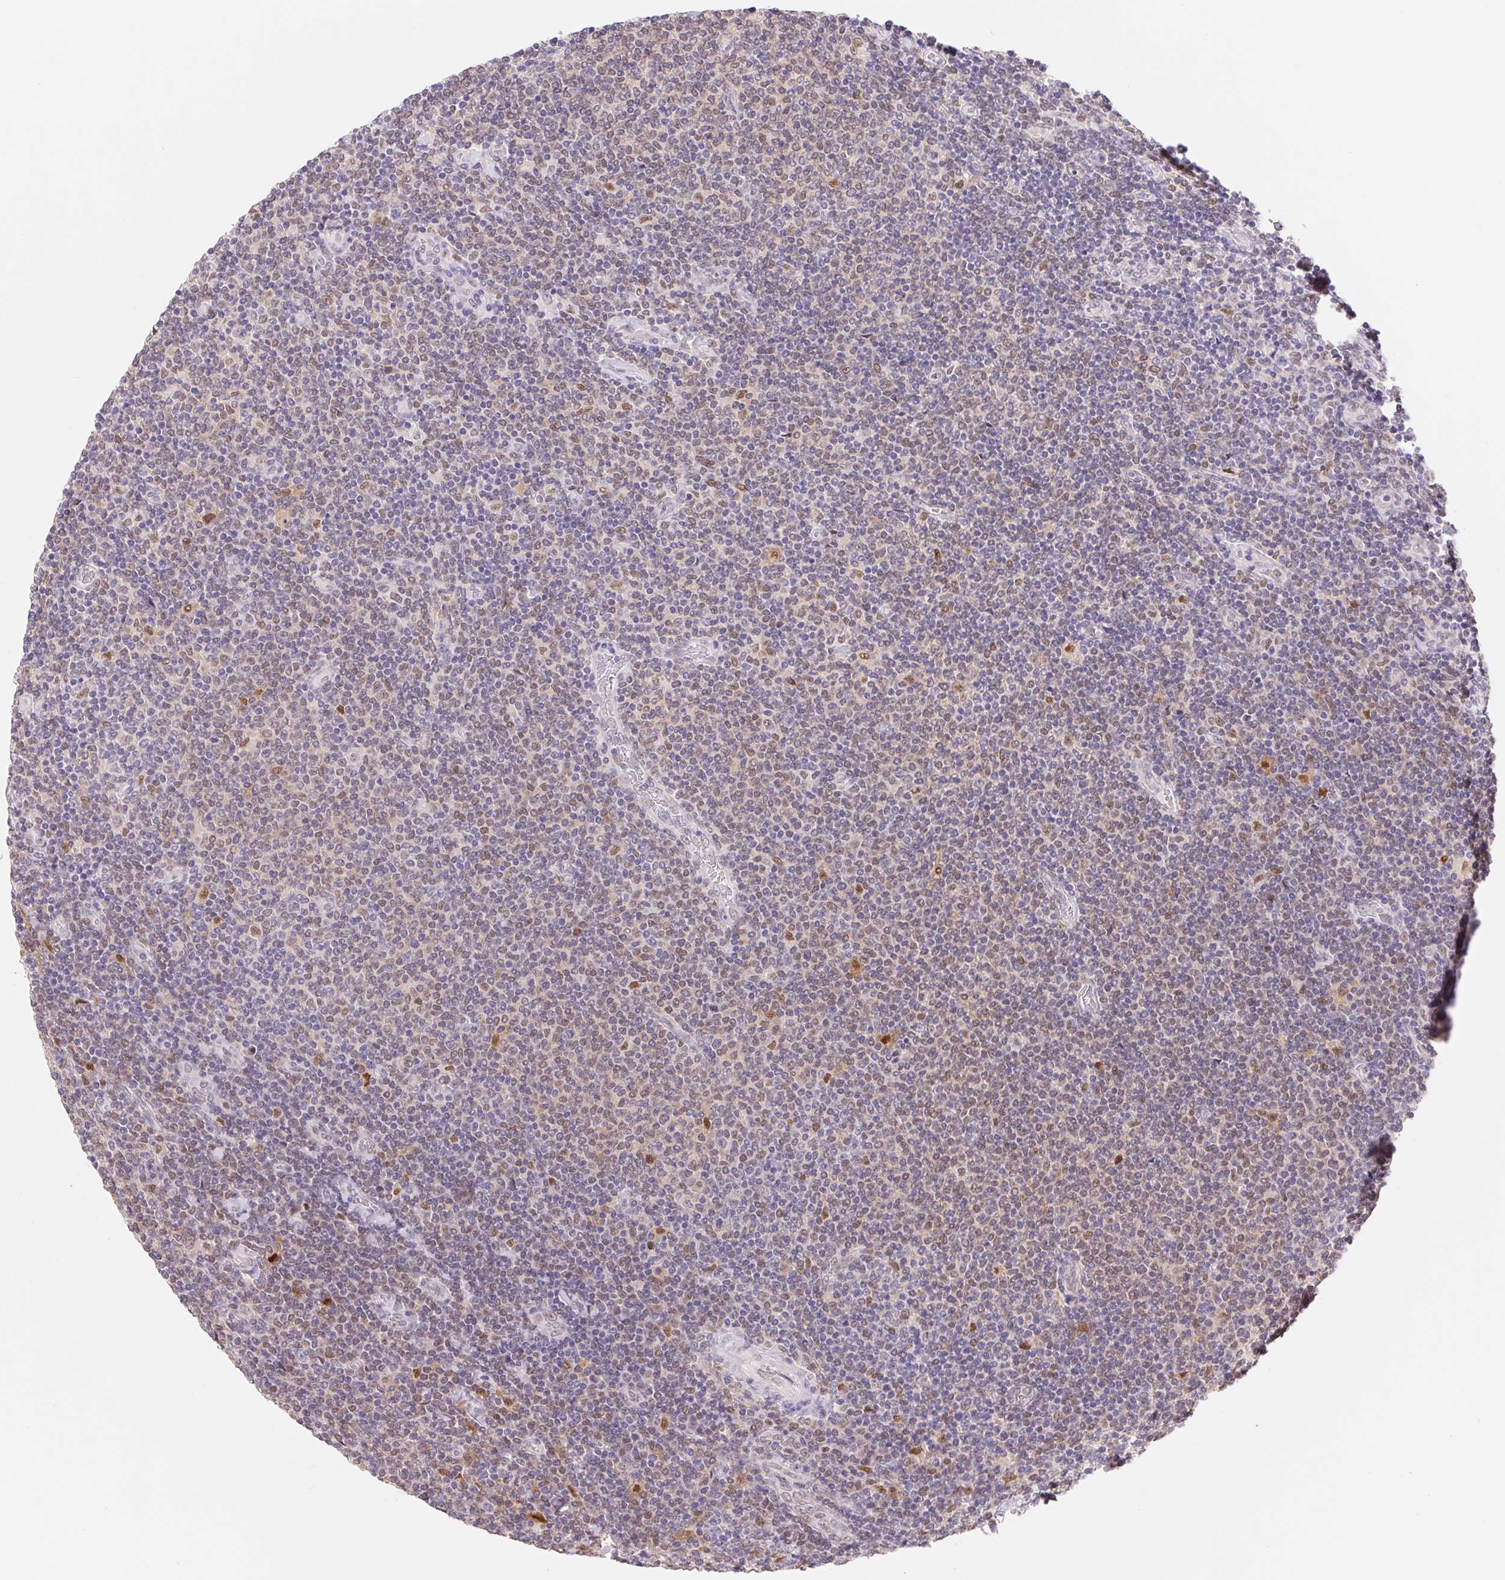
{"staining": {"intensity": "negative", "quantity": "none", "location": "none"}, "tissue": "lymphoma", "cell_type": "Tumor cells", "image_type": "cancer", "snomed": [{"axis": "morphology", "description": "Malignant lymphoma, non-Hodgkin's type, Low grade"}, {"axis": "topography", "description": "Lymph node"}], "caption": "A histopathology image of lymphoma stained for a protein exhibits no brown staining in tumor cells. Nuclei are stained in blue.", "gene": "L3MBTL4", "patient": {"sex": "male", "age": 52}}